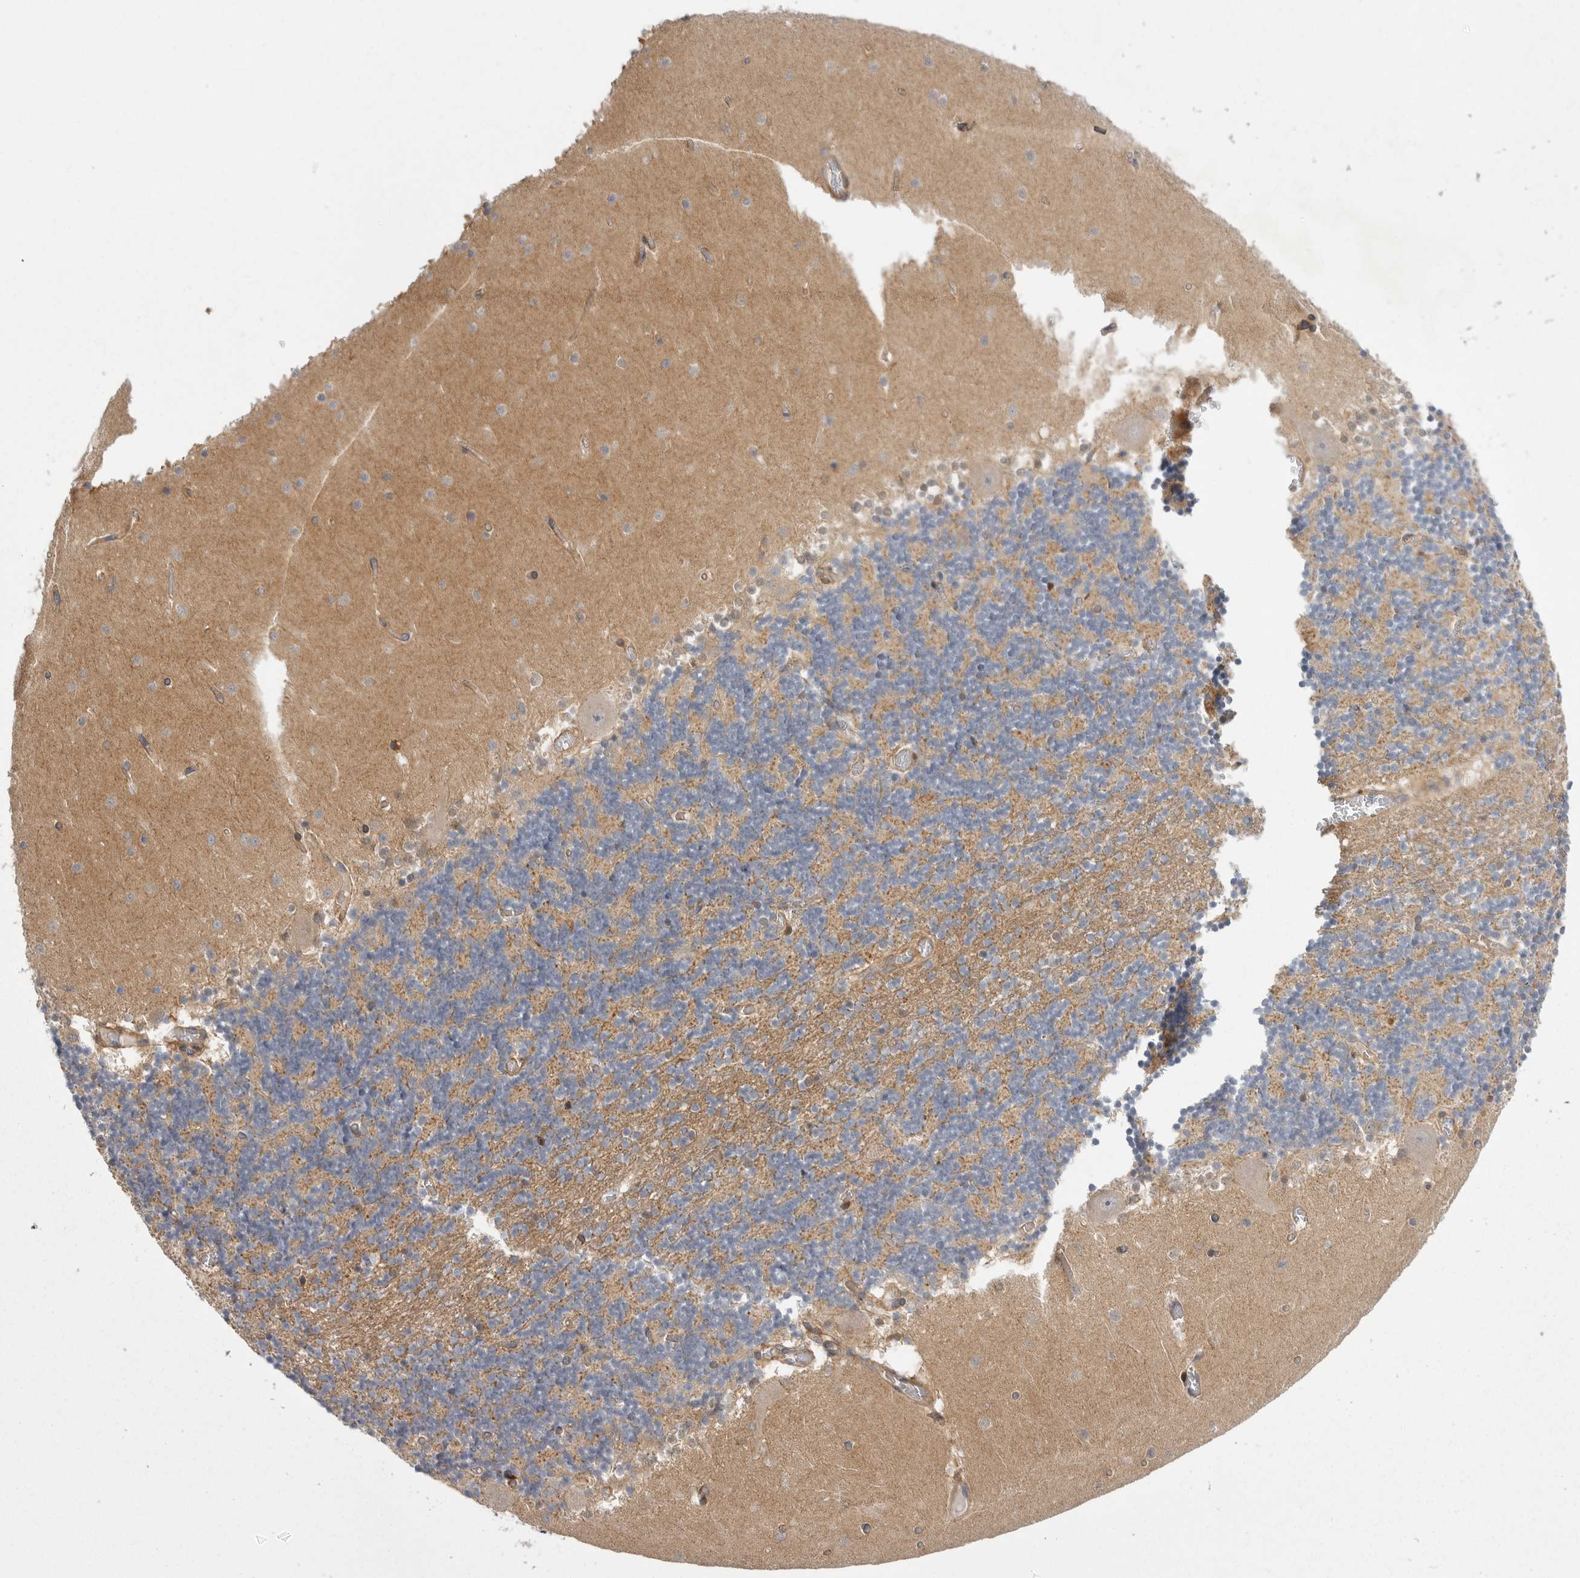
{"staining": {"intensity": "moderate", "quantity": "<25%", "location": "cytoplasmic/membranous"}, "tissue": "cerebellum", "cell_type": "Cells in granular layer", "image_type": "normal", "snomed": [{"axis": "morphology", "description": "Normal tissue, NOS"}, {"axis": "topography", "description": "Cerebellum"}], "caption": "Immunohistochemistry photomicrograph of benign cerebellum stained for a protein (brown), which demonstrates low levels of moderate cytoplasmic/membranous staining in about <25% of cells in granular layer.", "gene": "OSBPL9", "patient": {"sex": "female", "age": 28}}